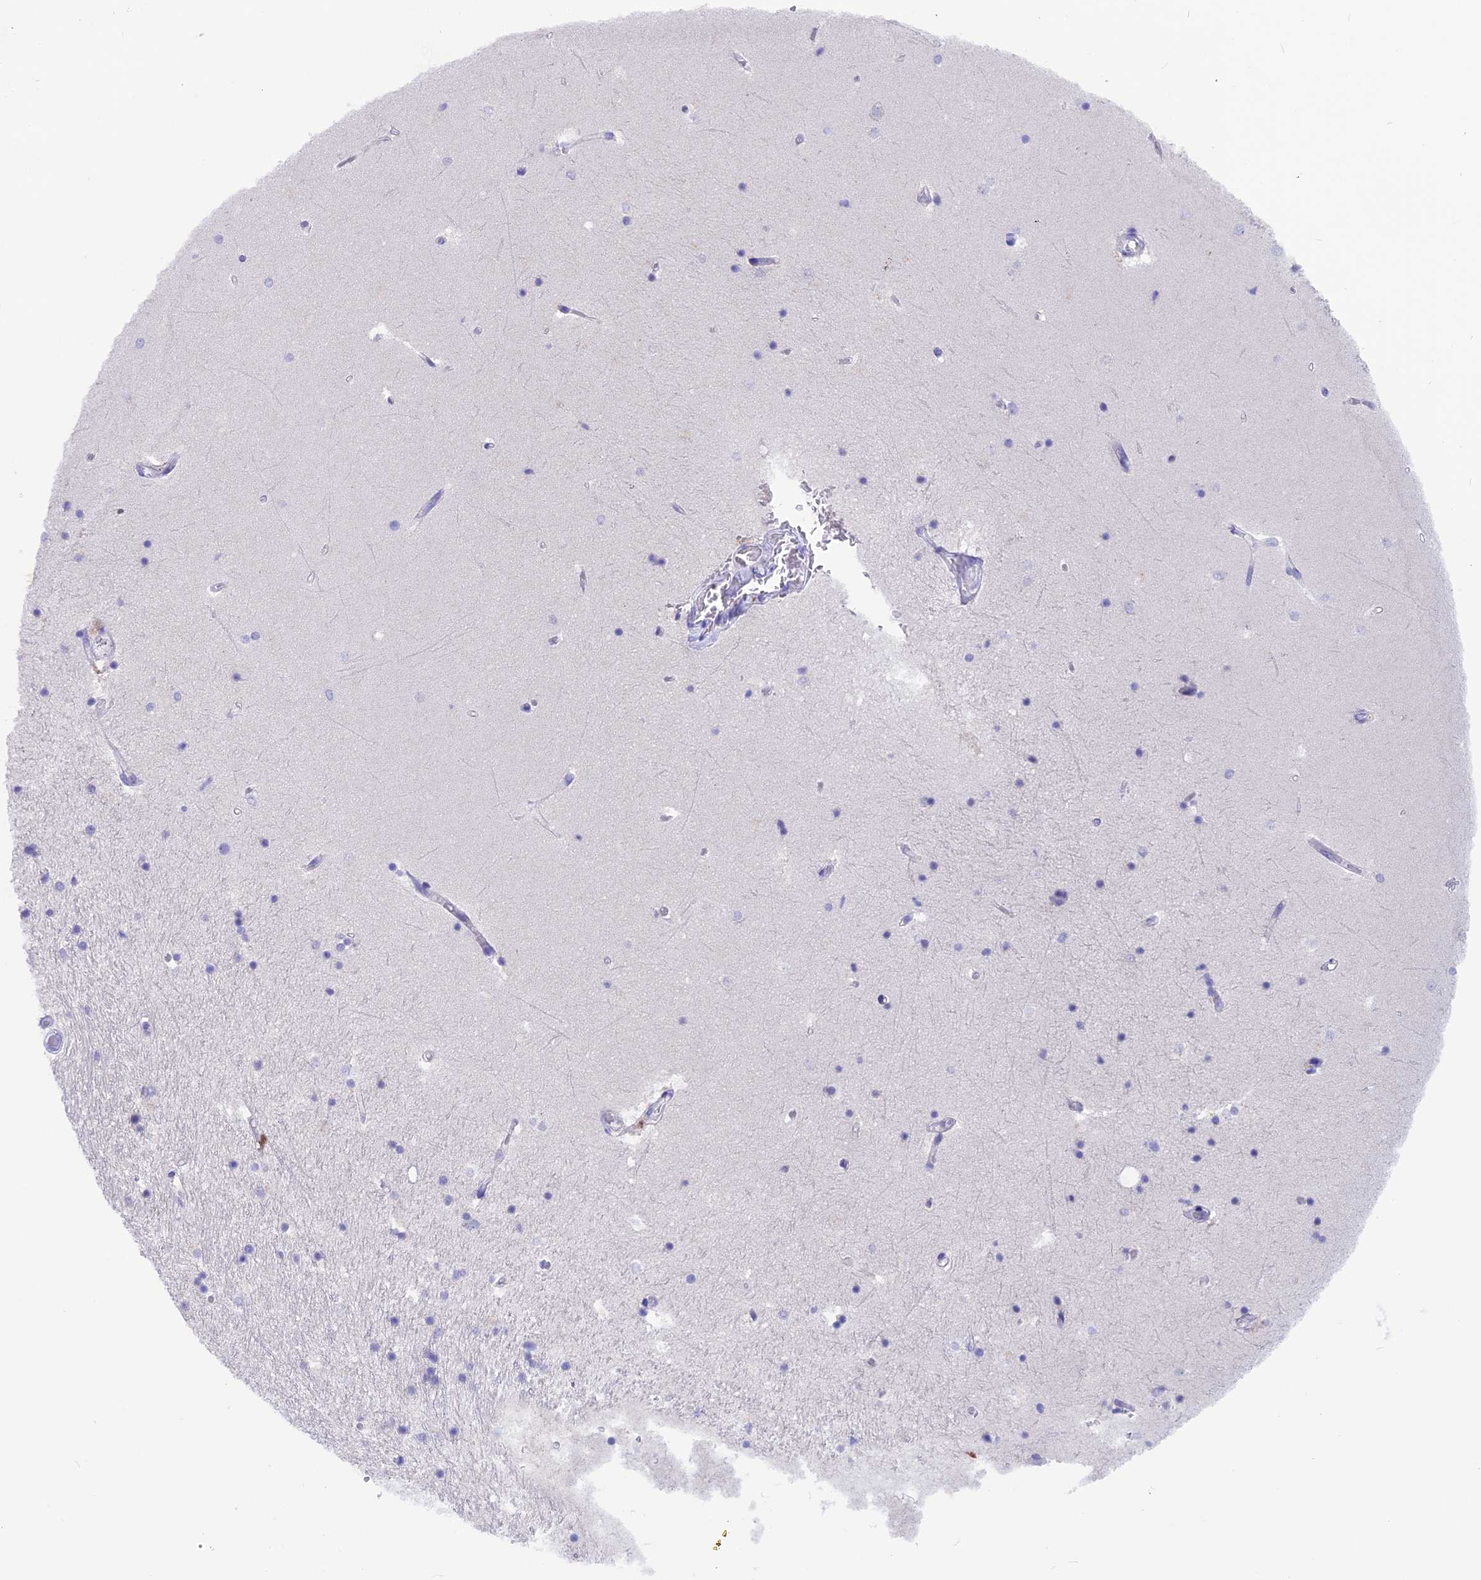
{"staining": {"intensity": "negative", "quantity": "none", "location": "none"}, "tissue": "hippocampus", "cell_type": "Glial cells", "image_type": "normal", "snomed": [{"axis": "morphology", "description": "Normal tissue, NOS"}, {"axis": "topography", "description": "Hippocampus"}], "caption": "This image is of benign hippocampus stained with immunohistochemistry (IHC) to label a protein in brown with the nuclei are counter-stained blue. There is no expression in glial cells. Nuclei are stained in blue.", "gene": "SNTN", "patient": {"sex": "female", "age": 52}}